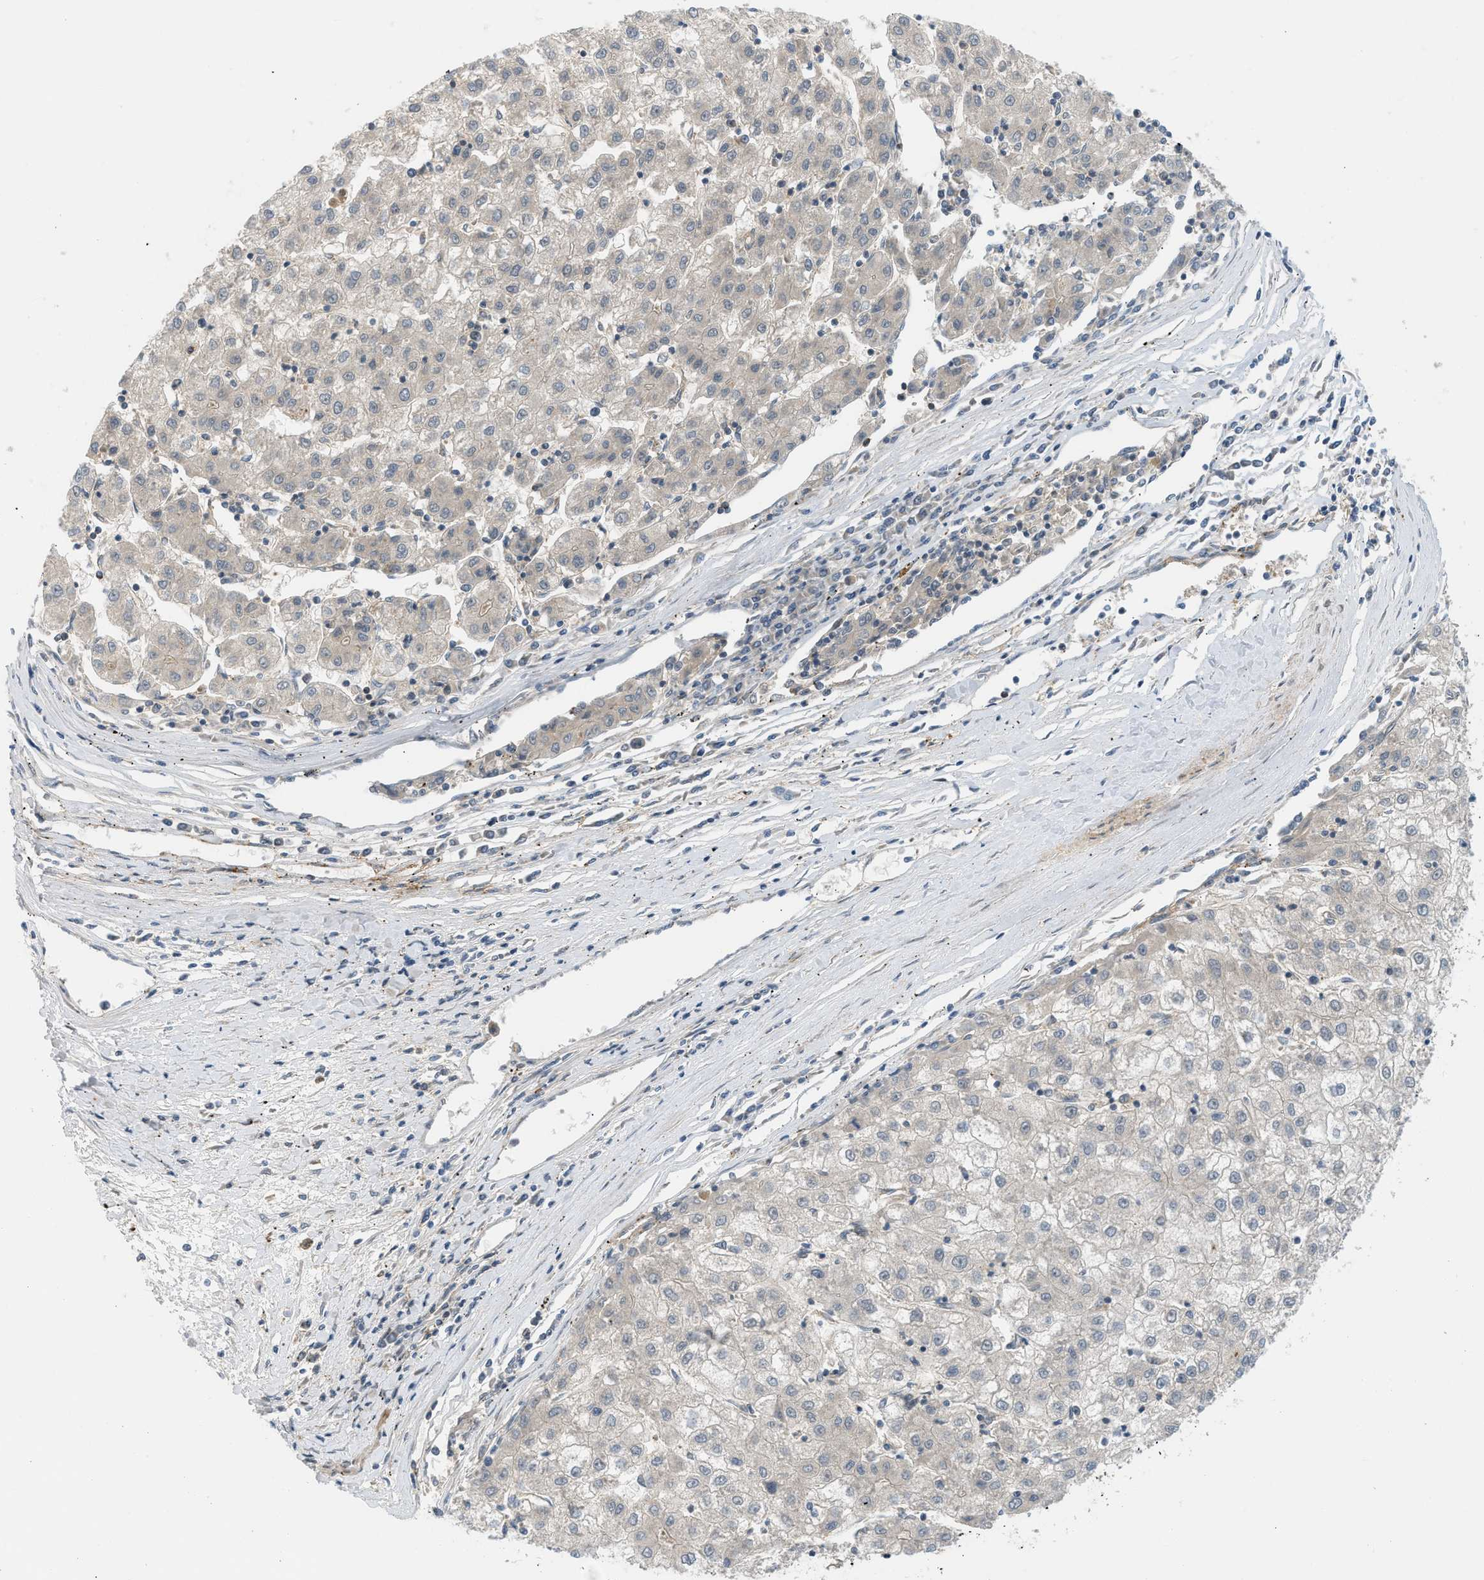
{"staining": {"intensity": "weak", "quantity": "<25%", "location": "cytoplasmic/membranous"}, "tissue": "liver cancer", "cell_type": "Tumor cells", "image_type": "cancer", "snomed": [{"axis": "morphology", "description": "Carcinoma, Hepatocellular, NOS"}, {"axis": "topography", "description": "Liver"}], "caption": "Hepatocellular carcinoma (liver) was stained to show a protein in brown. There is no significant expression in tumor cells.", "gene": "EDNRA", "patient": {"sex": "male", "age": 72}}